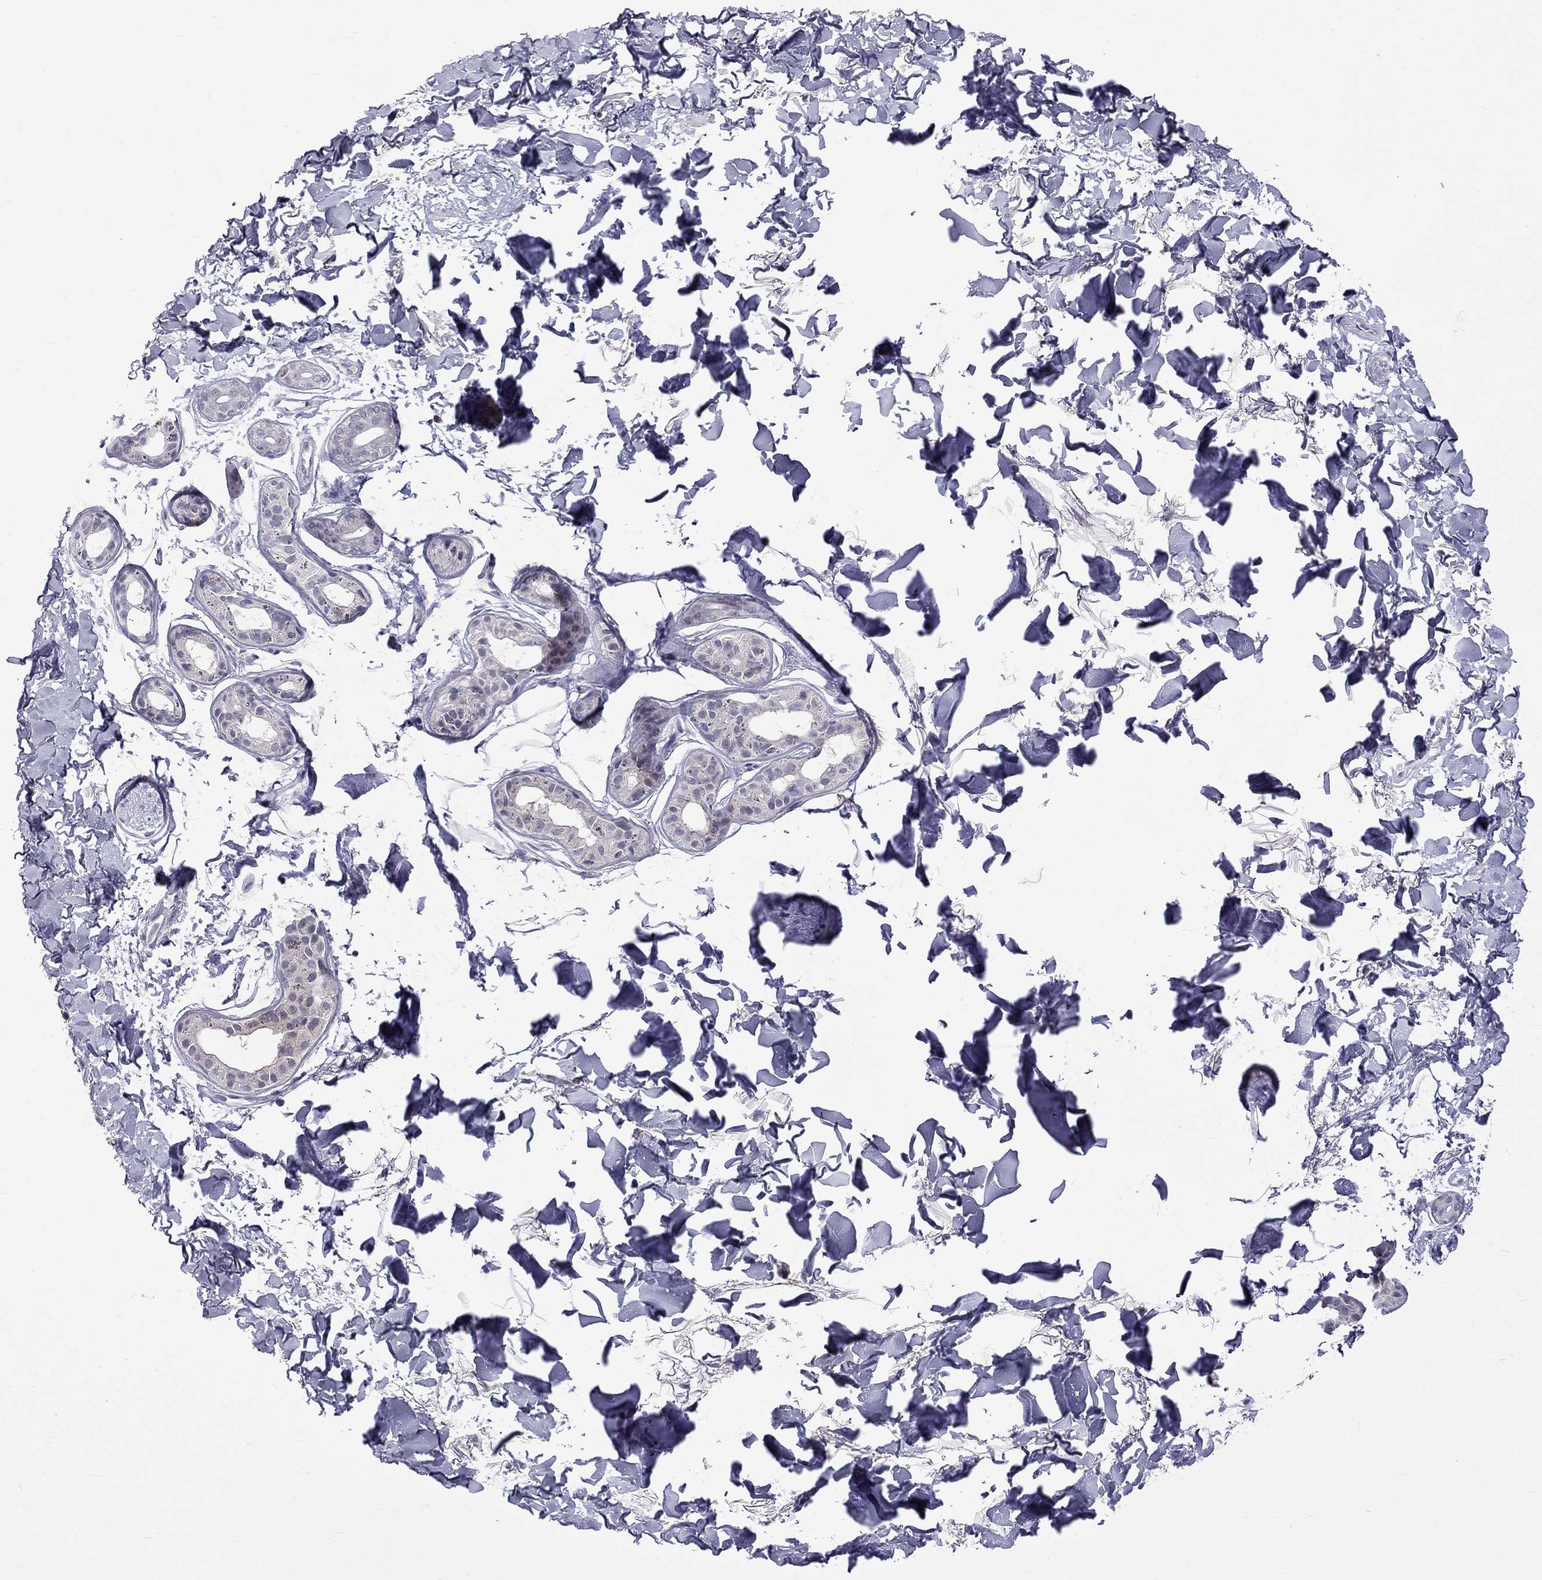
{"staining": {"intensity": "negative", "quantity": "none", "location": "none"}, "tissue": "skin cancer", "cell_type": "Tumor cells", "image_type": "cancer", "snomed": [{"axis": "morphology", "description": "Normal tissue, NOS"}, {"axis": "morphology", "description": "Basal cell carcinoma"}, {"axis": "topography", "description": "Skin"}], "caption": "Tumor cells show no significant expression in skin cancer.", "gene": "RTL9", "patient": {"sex": "male", "age": 84}}